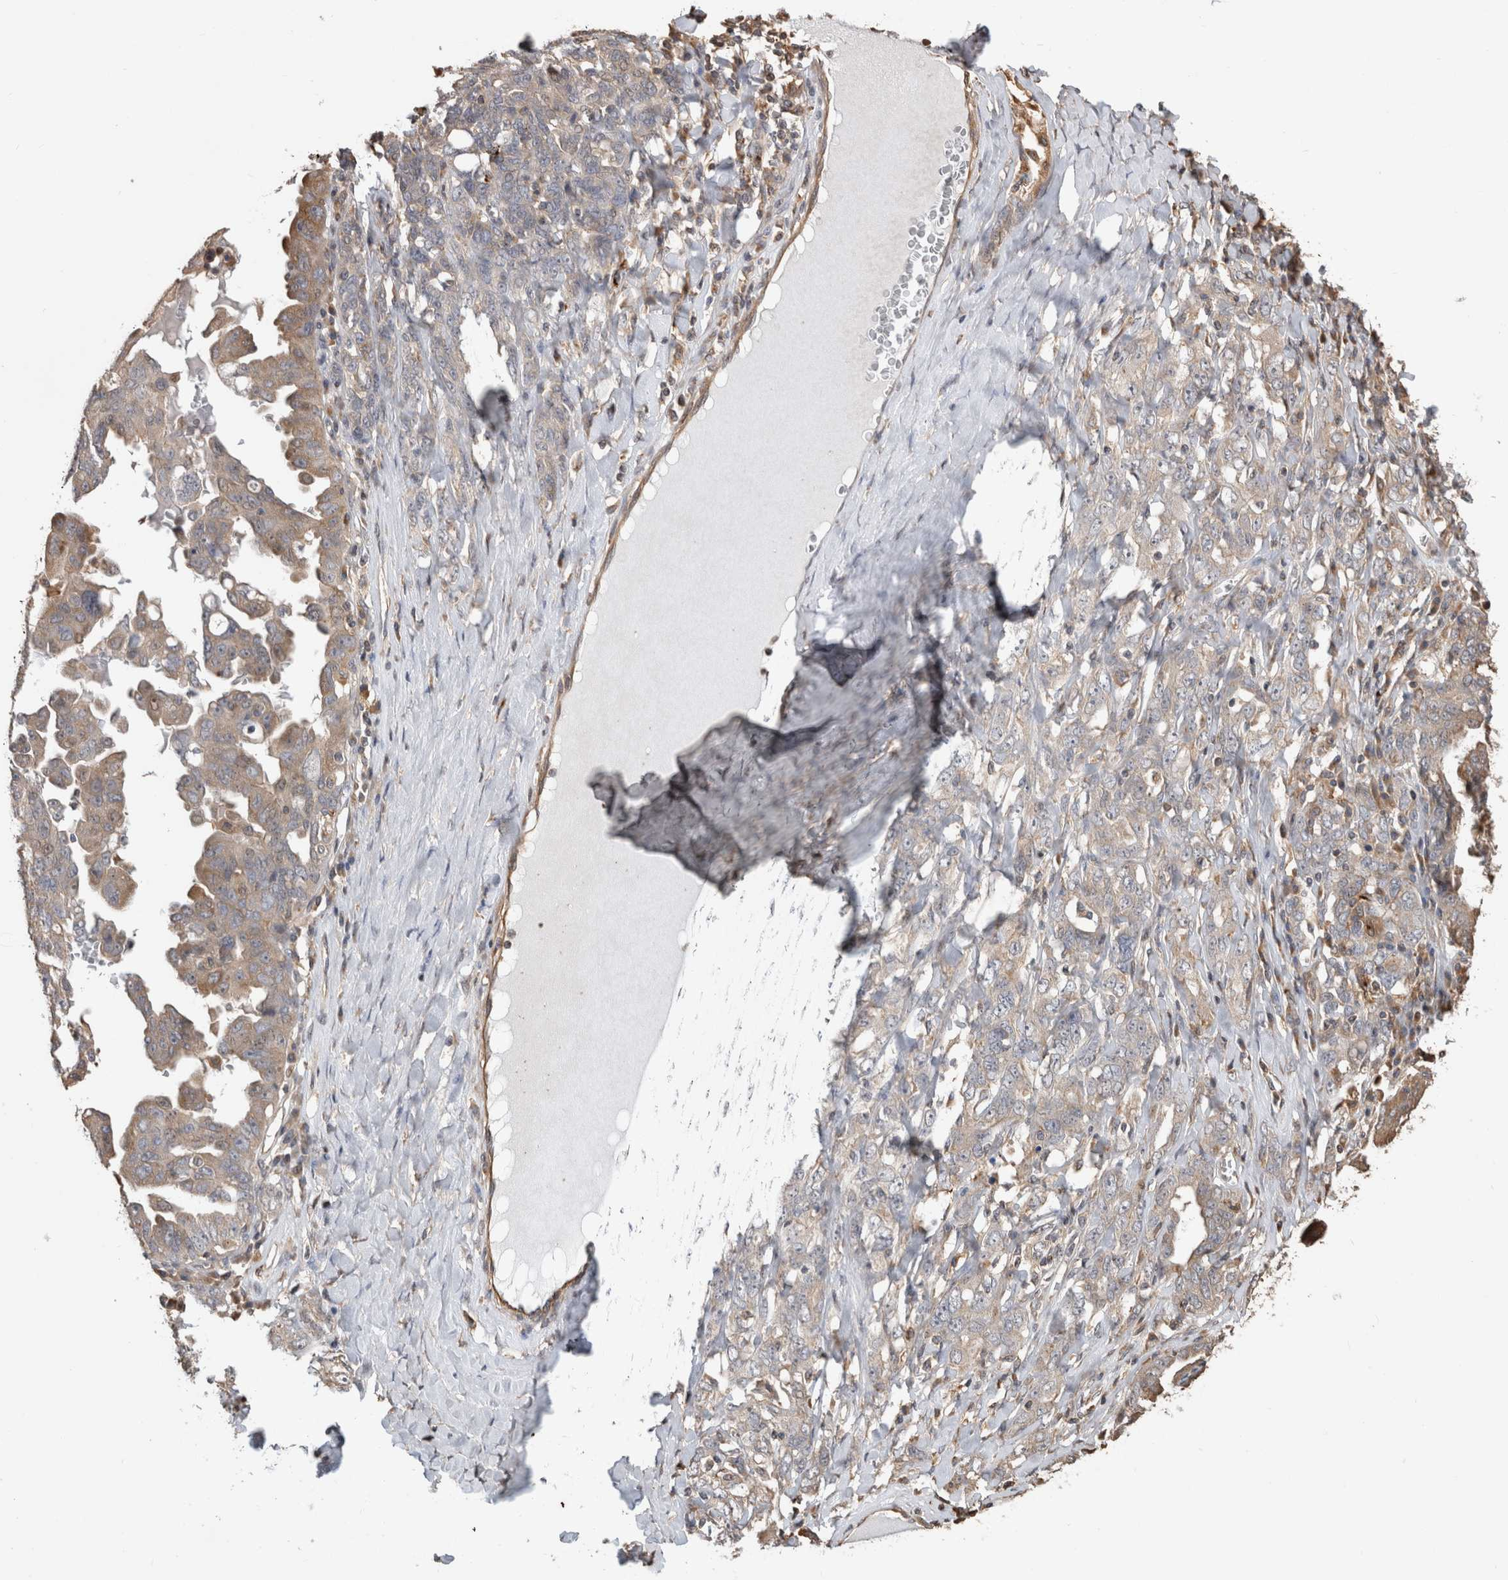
{"staining": {"intensity": "moderate", "quantity": "25%-75%", "location": "cytoplasmic/membranous"}, "tissue": "ovarian cancer", "cell_type": "Tumor cells", "image_type": "cancer", "snomed": [{"axis": "morphology", "description": "Carcinoma, endometroid"}, {"axis": "topography", "description": "Ovary"}], "caption": "About 25%-75% of tumor cells in ovarian cancer (endometroid carcinoma) display moderate cytoplasmic/membranous protein expression as visualized by brown immunohistochemical staining.", "gene": "CLIP1", "patient": {"sex": "female", "age": 62}}